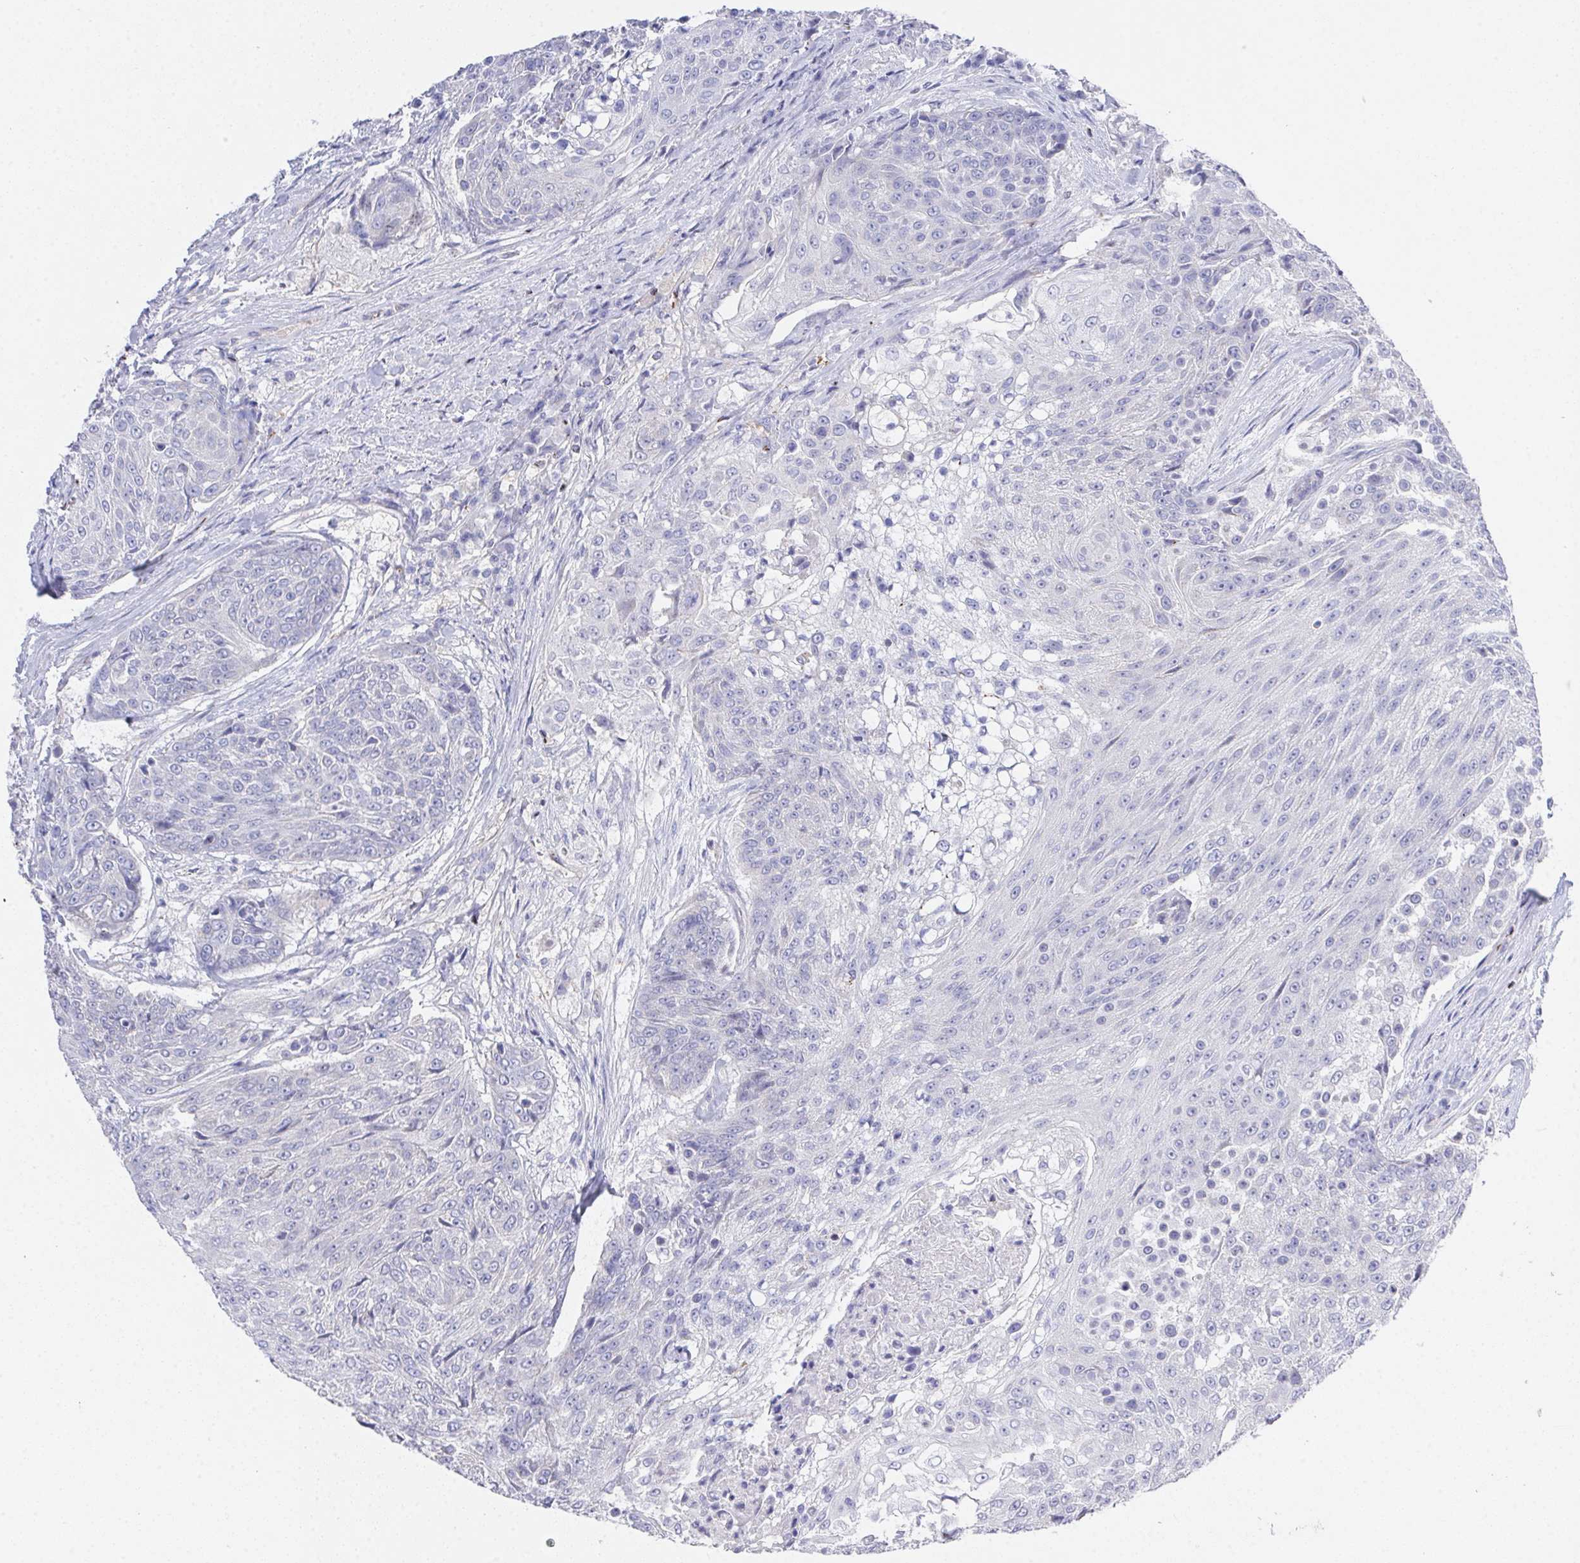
{"staining": {"intensity": "negative", "quantity": "none", "location": "none"}, "tissue": "urothelial cancer", "cell_type": "Tumor cells", "image_type": "cancer", "snomed": [{"axis": "morphology", "description": "Urothelial carcinoma, High grade"}, {"axis": "topography", "description": "Urinary bladder"}], "caption": "Tumor cells show no significant positivity in urothelial cancer.", "gene": "PRG3", "patient": {"sex": "female", "age": 63}}